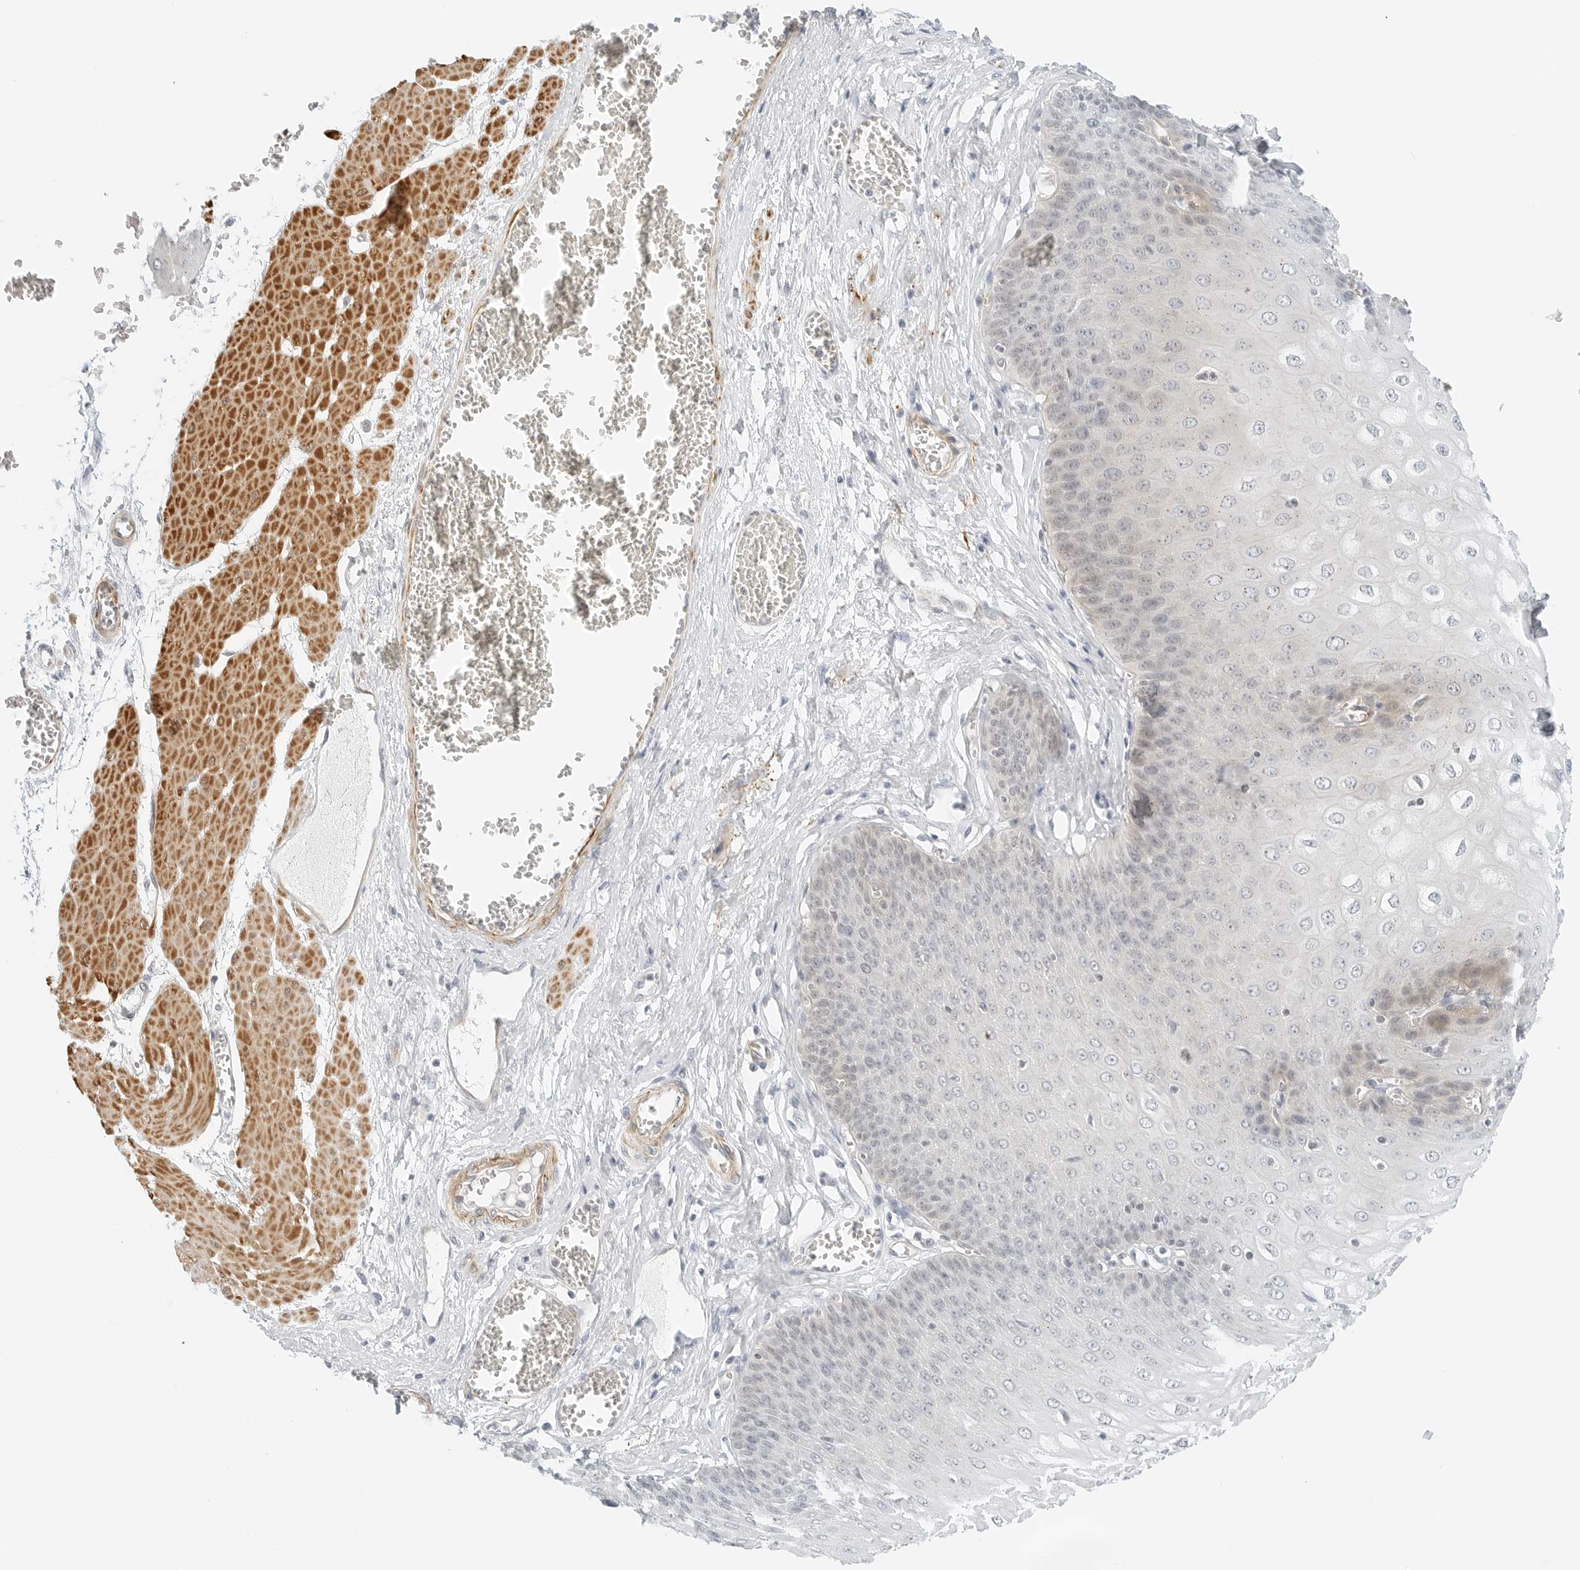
{"staining": {"intensity": "weak", "quantity": "<25%", "location": "cytoplasmic/membranous"}, "tissue": "esophagus", "cell_type": "Squamous epithelial cells", "image_type": "normal", "snomed": [{"axis": "morphology", "description": "Normal tissue, NOS"}, {"axis": "topography", "description": "Esophagus"}], "caption": "The photomicrograph exhibits no significant positivity in squamous epithelial cells of esophagus.", "gene": "IQCC", "patient": {"sex": "male", "age": 60}}